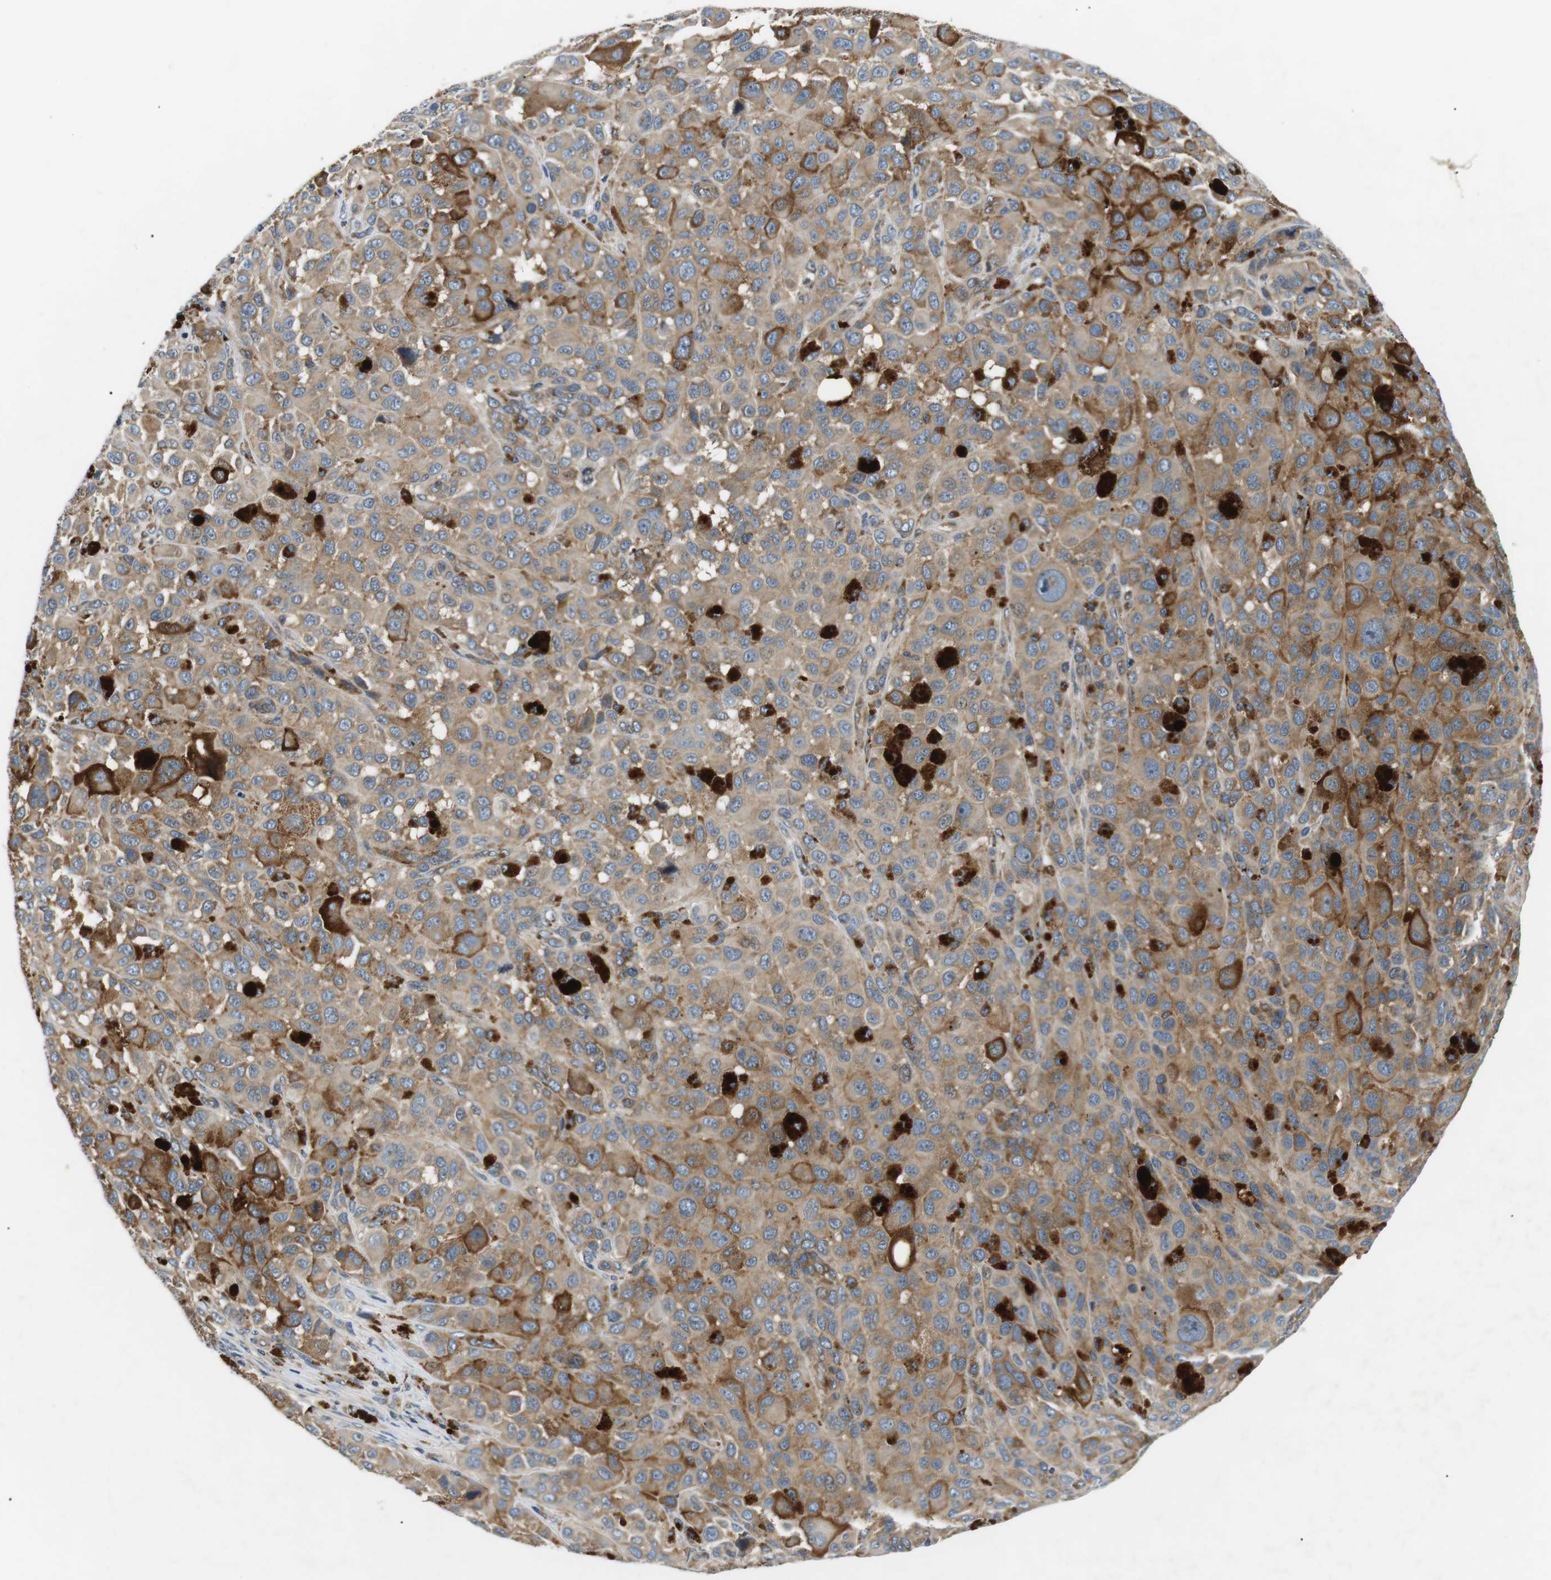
{"staining": {"intensity": "moderate", "quantity": ">75%", "location": "cytoplasmic/membranous"}, "tissue": "melanoma", "cell_type": "Tumor cells", "image_type": "cancer", "snomed": [{"axis": "morphology", "description": "Malignant melanoma, NOS"}, {"axis": "topography", "description": "Skin"}], "caption": "Tumor cells exhibit medium levels of moderate cytoplasmic/membranous staining in approximately >75% of cells in human melanoma. (DAB (3,3'-diaminobenzidine) = brown stain, brightfield microscopy at high magnification).", "gene": "DIPK1A", "patient": {"sex": "male", "age": 96}}